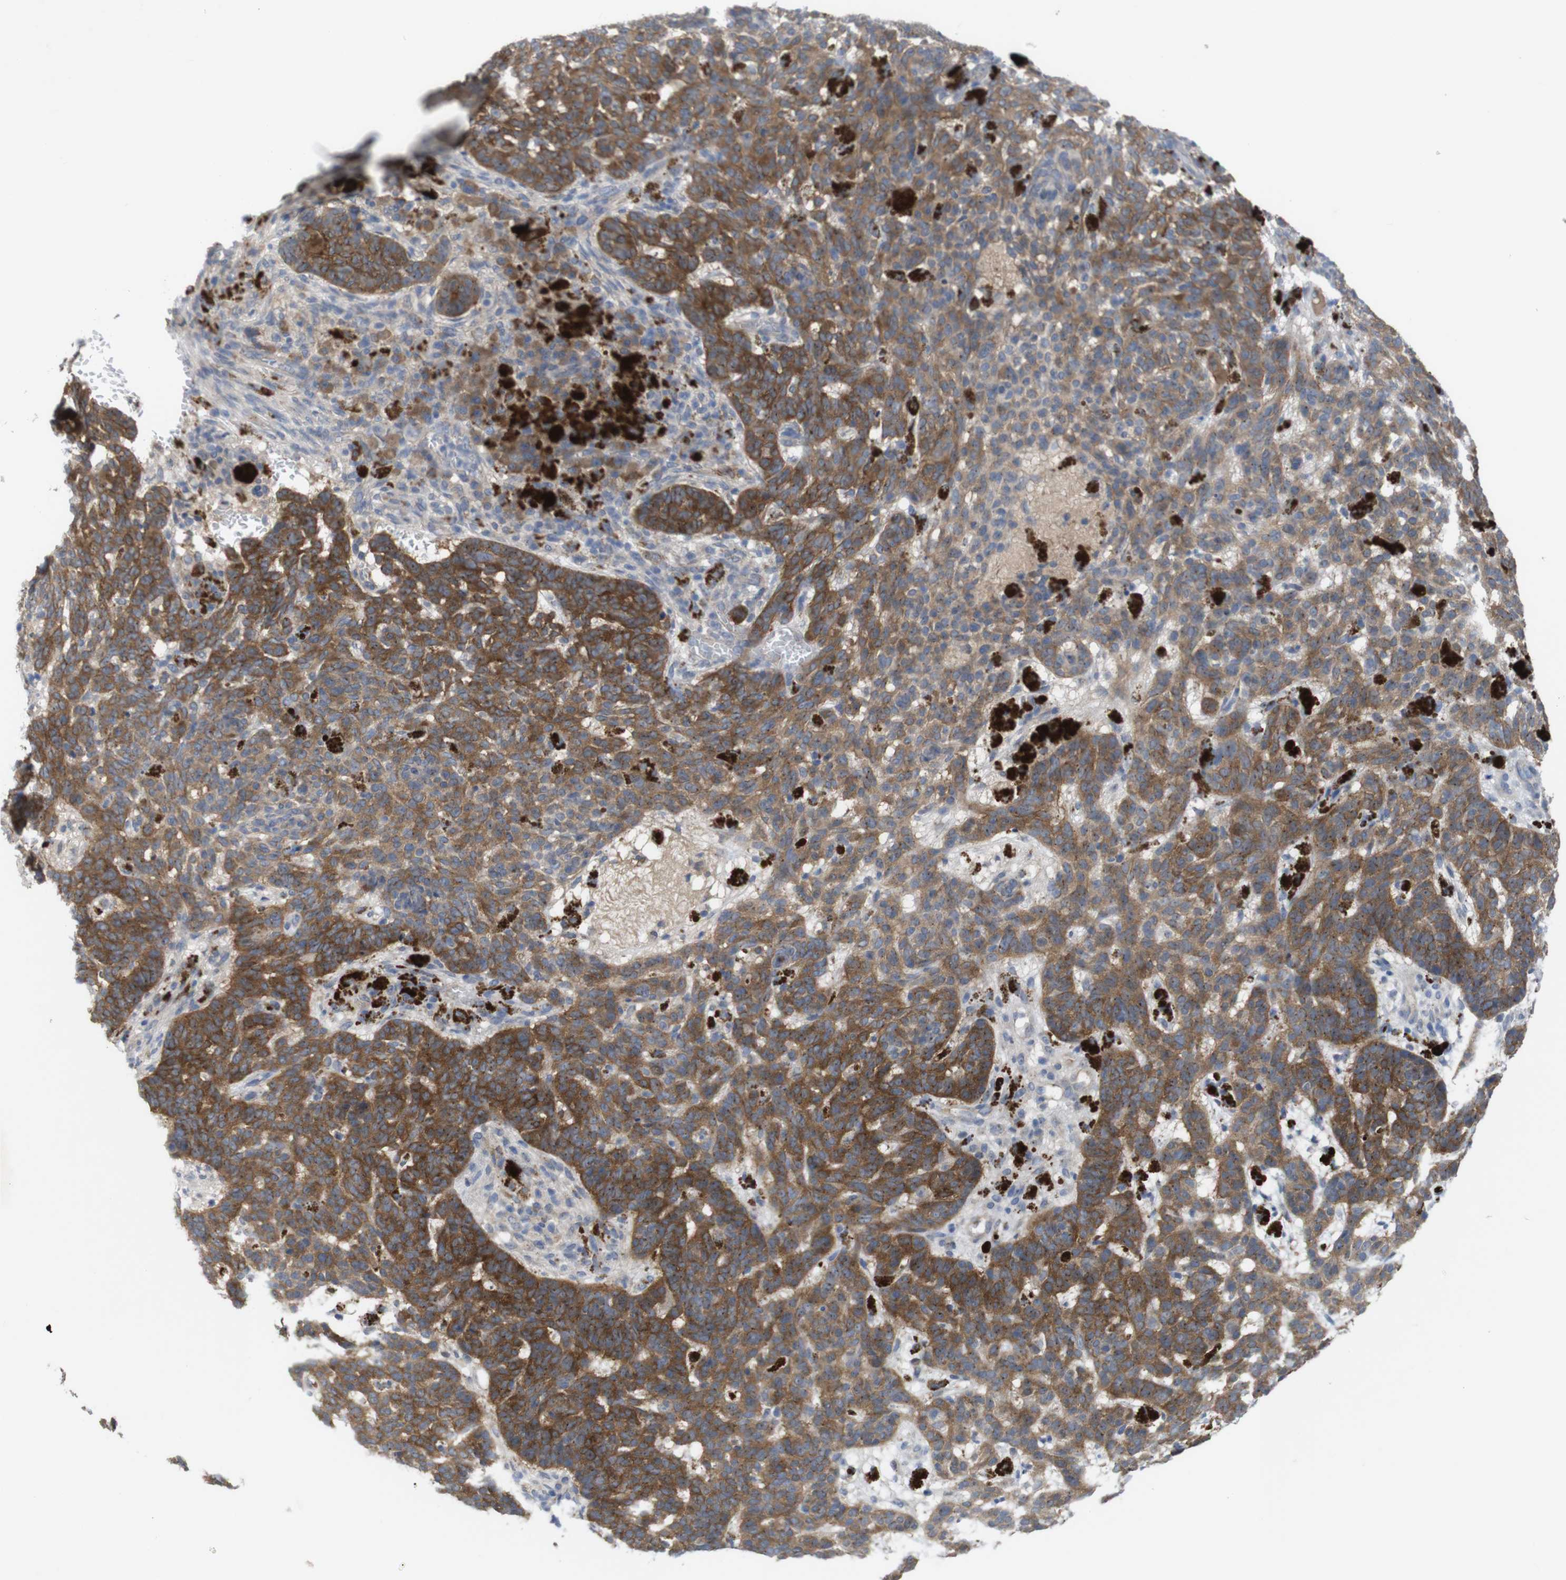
{"staining": {"intensity": "strong", "quantity": ">75%", "location": "cytoplasmic/membranous"}, "tissue": "skin cancer", "cell_type": "Tumor cells", "image_type": "cancer", "snomed": [{"axis": "morphology", "description": "Basal cell carcinoma"}, {"axis": "topography", "description": "Skin"}], "caption": "Immunohistochemistry micrograph of neoplastic tissue: human basal cell carcinoma (skin) stained using immunohistochemistry (IHC) displays high levels of strong protein expression localized specifically in the cytoplasmic/membranous of tumor cells, appearing as a cytoplasmic/membranous brown color.", "gene": "BCAR3", "patient": {"sex": "male", "age": 85}}